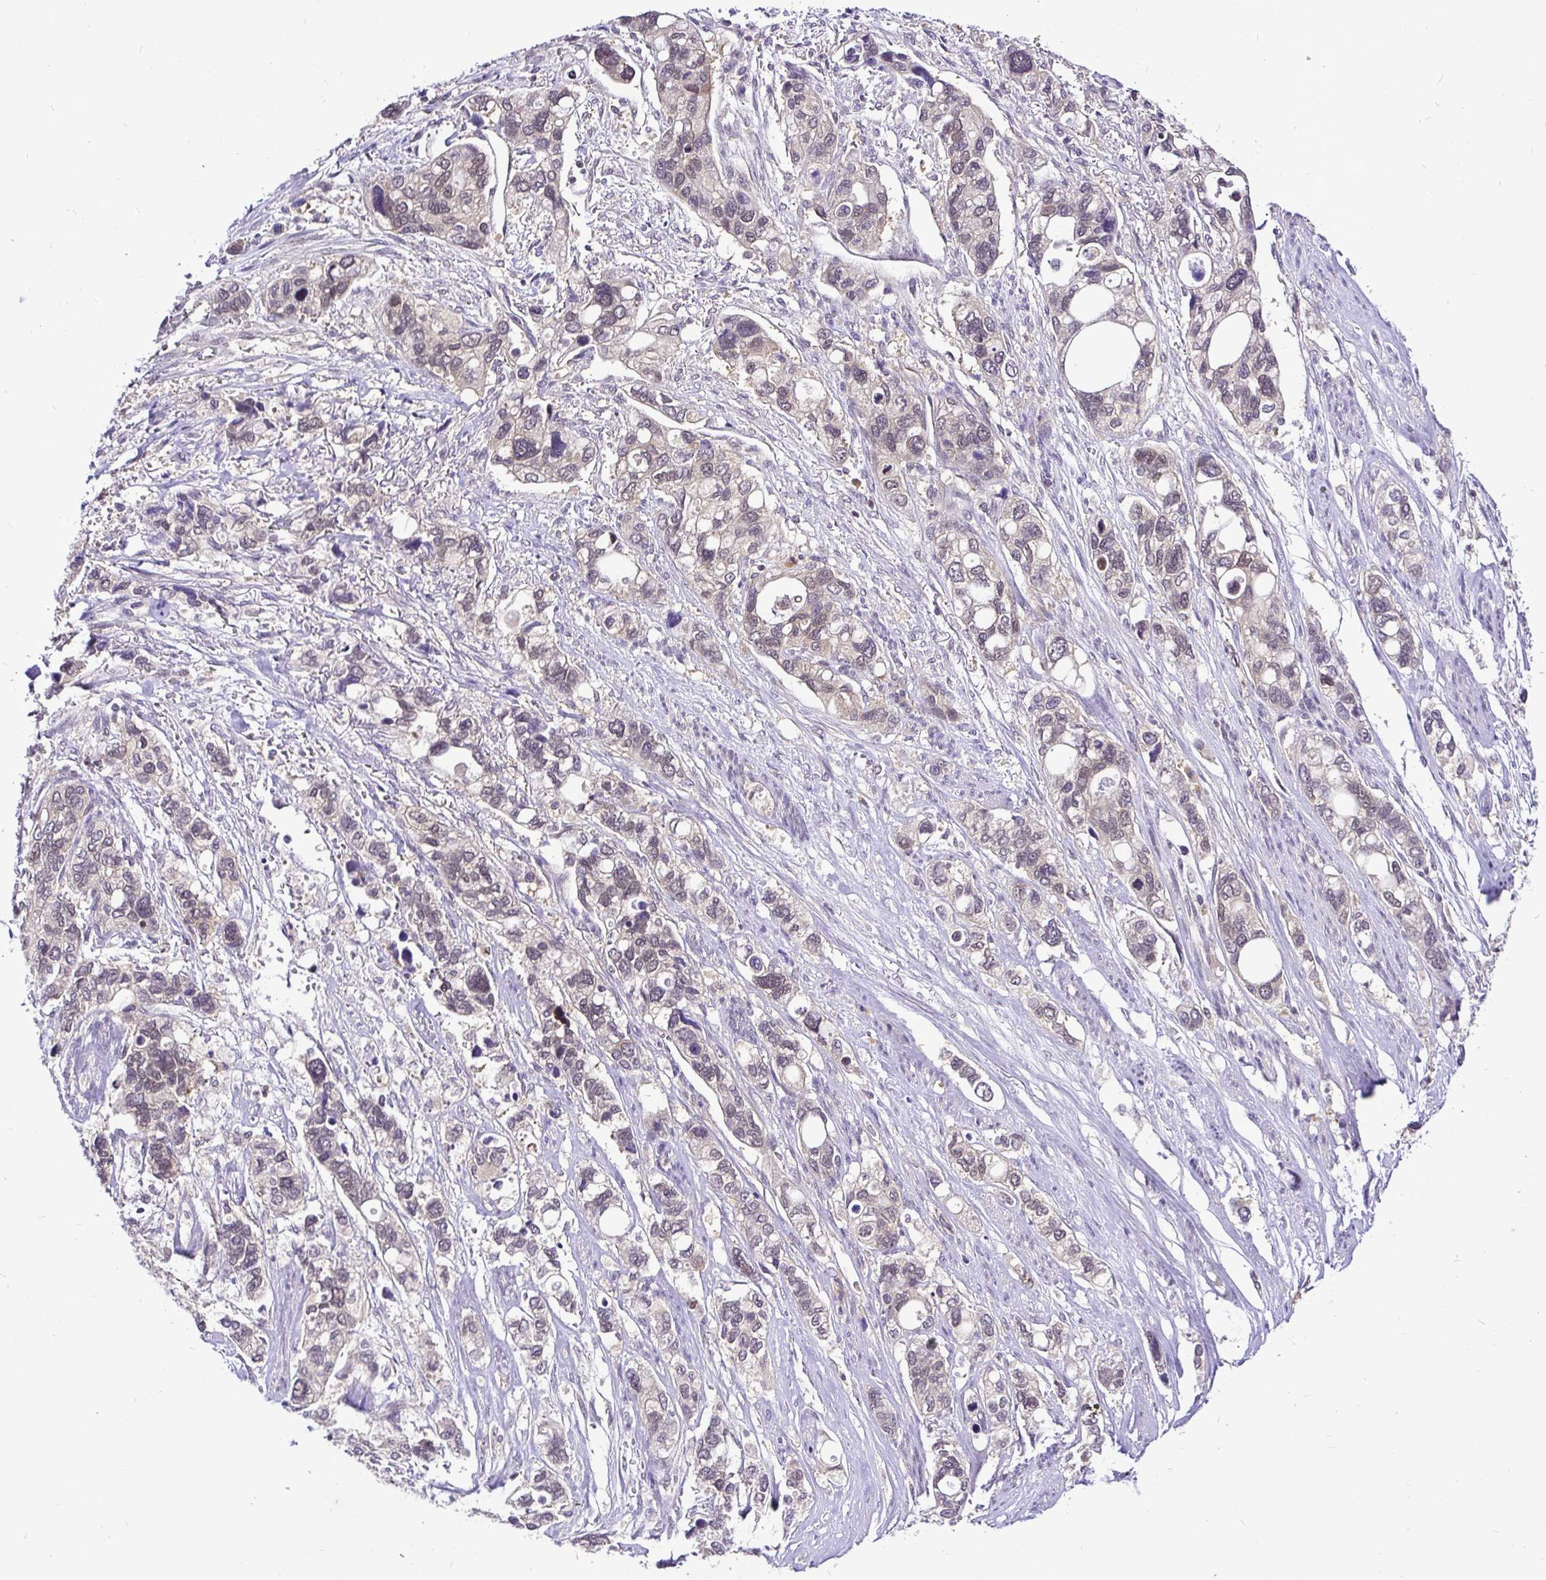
{"staining": {"intensity": "weak", "quantity": "25%-75%", "location": "cytoplasmic/membranous,nuclear"}, "tissue": "stomach cancer", "cell_type": "Tumor cells", "image_type": "cancer", "snomed": [{"axis": "morphology", "description": "Adenocarcinoma, NOS"}, {"axis": "topography", "description": "Stomach, upper"}], "caption": "Immunohistochemical staining of human stomach adenocarcinoma demonstrates low levels of weak cytoplasmic/membranous and nuclear positivity in about 25%-75% of tumor cells.", "gene": "UBE2M", "patient": {"sex": "female", "age": 81}}